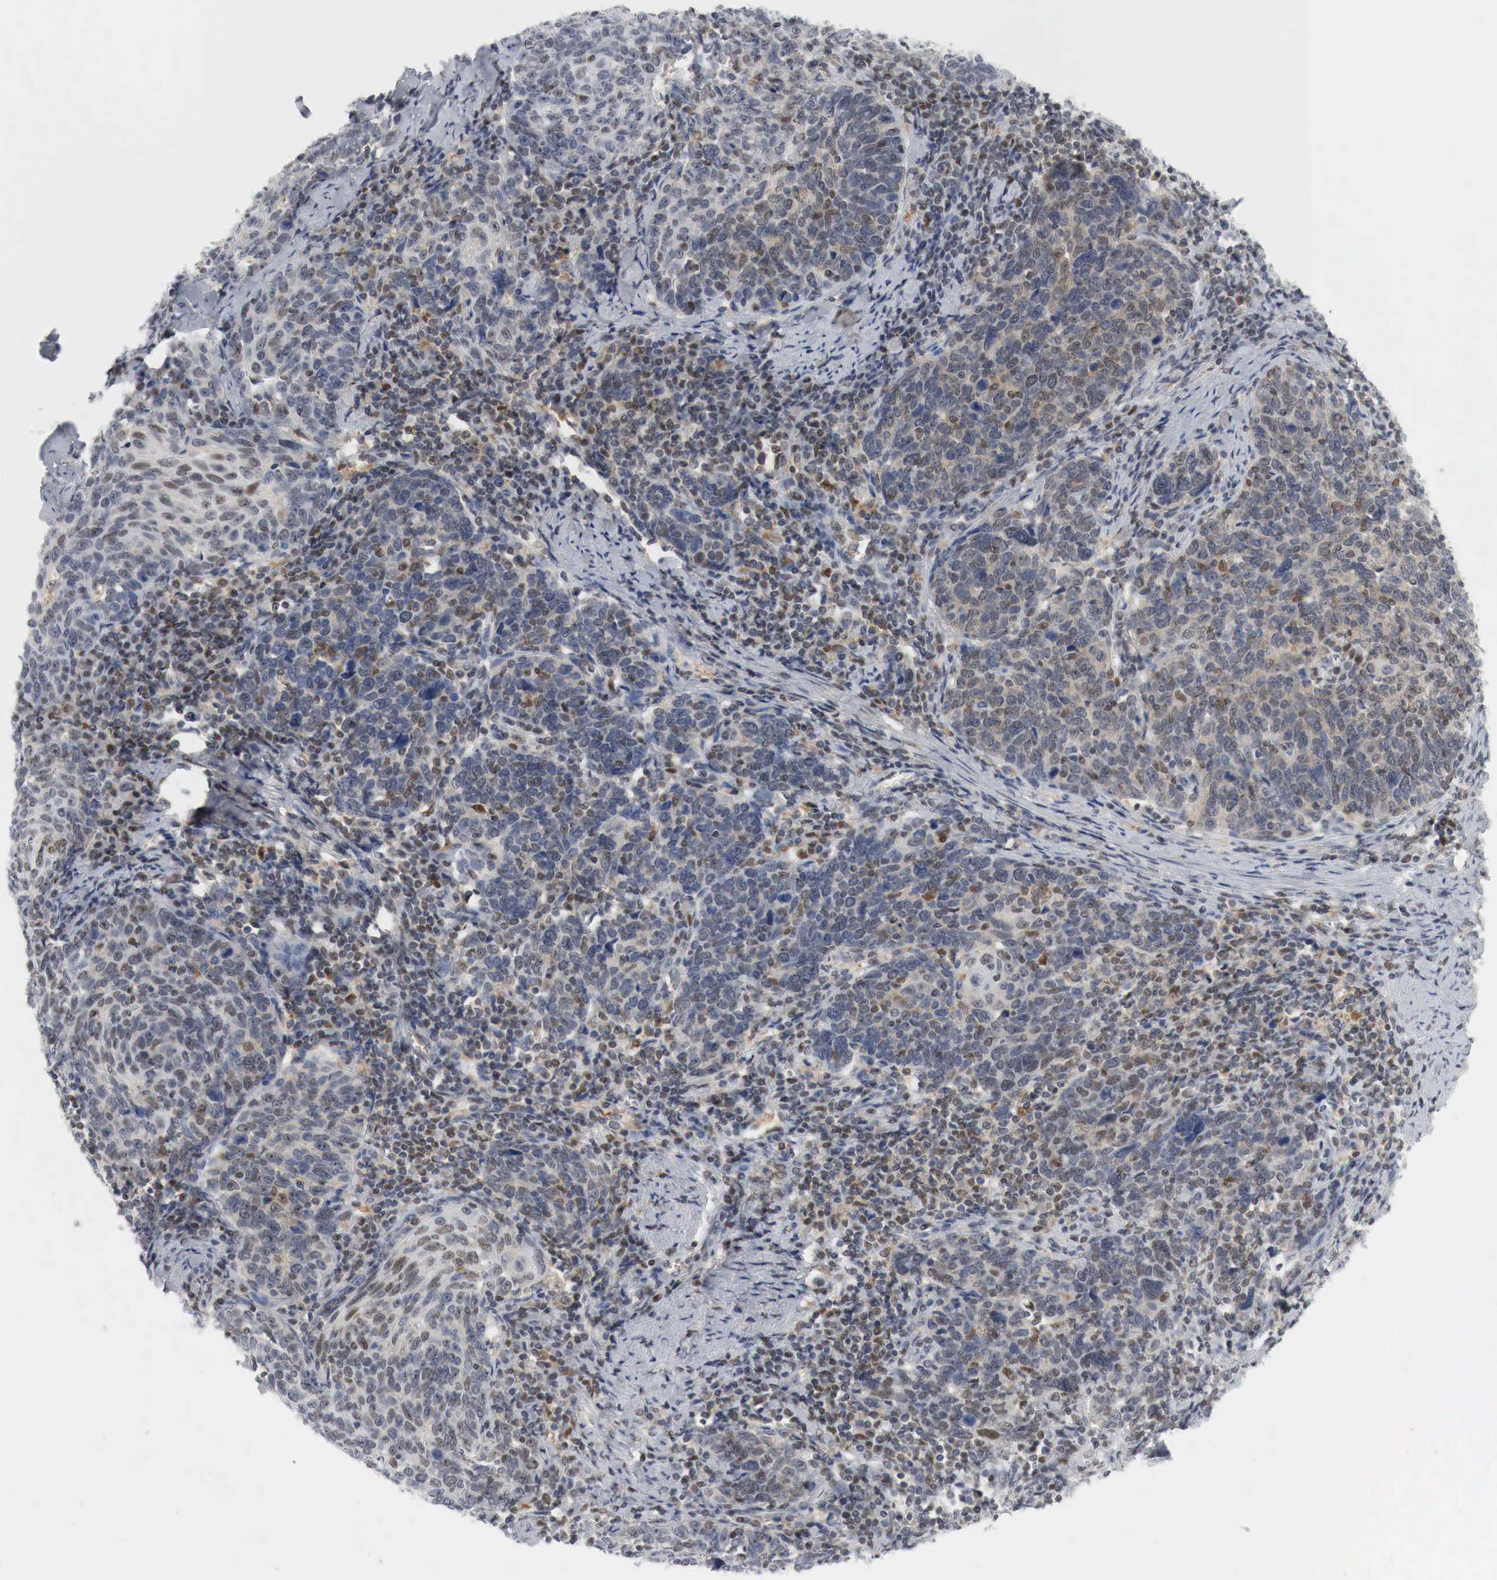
{"staining": {"intensity": "moderate", "quantity": "25%-75%", "location": "cytoplasmic/membranous,nuclear"}, "tissue": "cervical cancer", "cell_type": "Tumor cells", "image_type": "cancer", "snomed": [{"axis": "morphology", "description": "Squamous cell carcinoma, NOS"}, {"axis": "topography", "description": "Cervix"}], "caption": "Tumor cells display medium levels of moderate cytoplasmic/membranous and nuclear expression in approximately 25%-75% of cells in squamous cell carcinoma (cervical).", "gene": "MYC", "patient": {"sex": "female", "age": 41}}